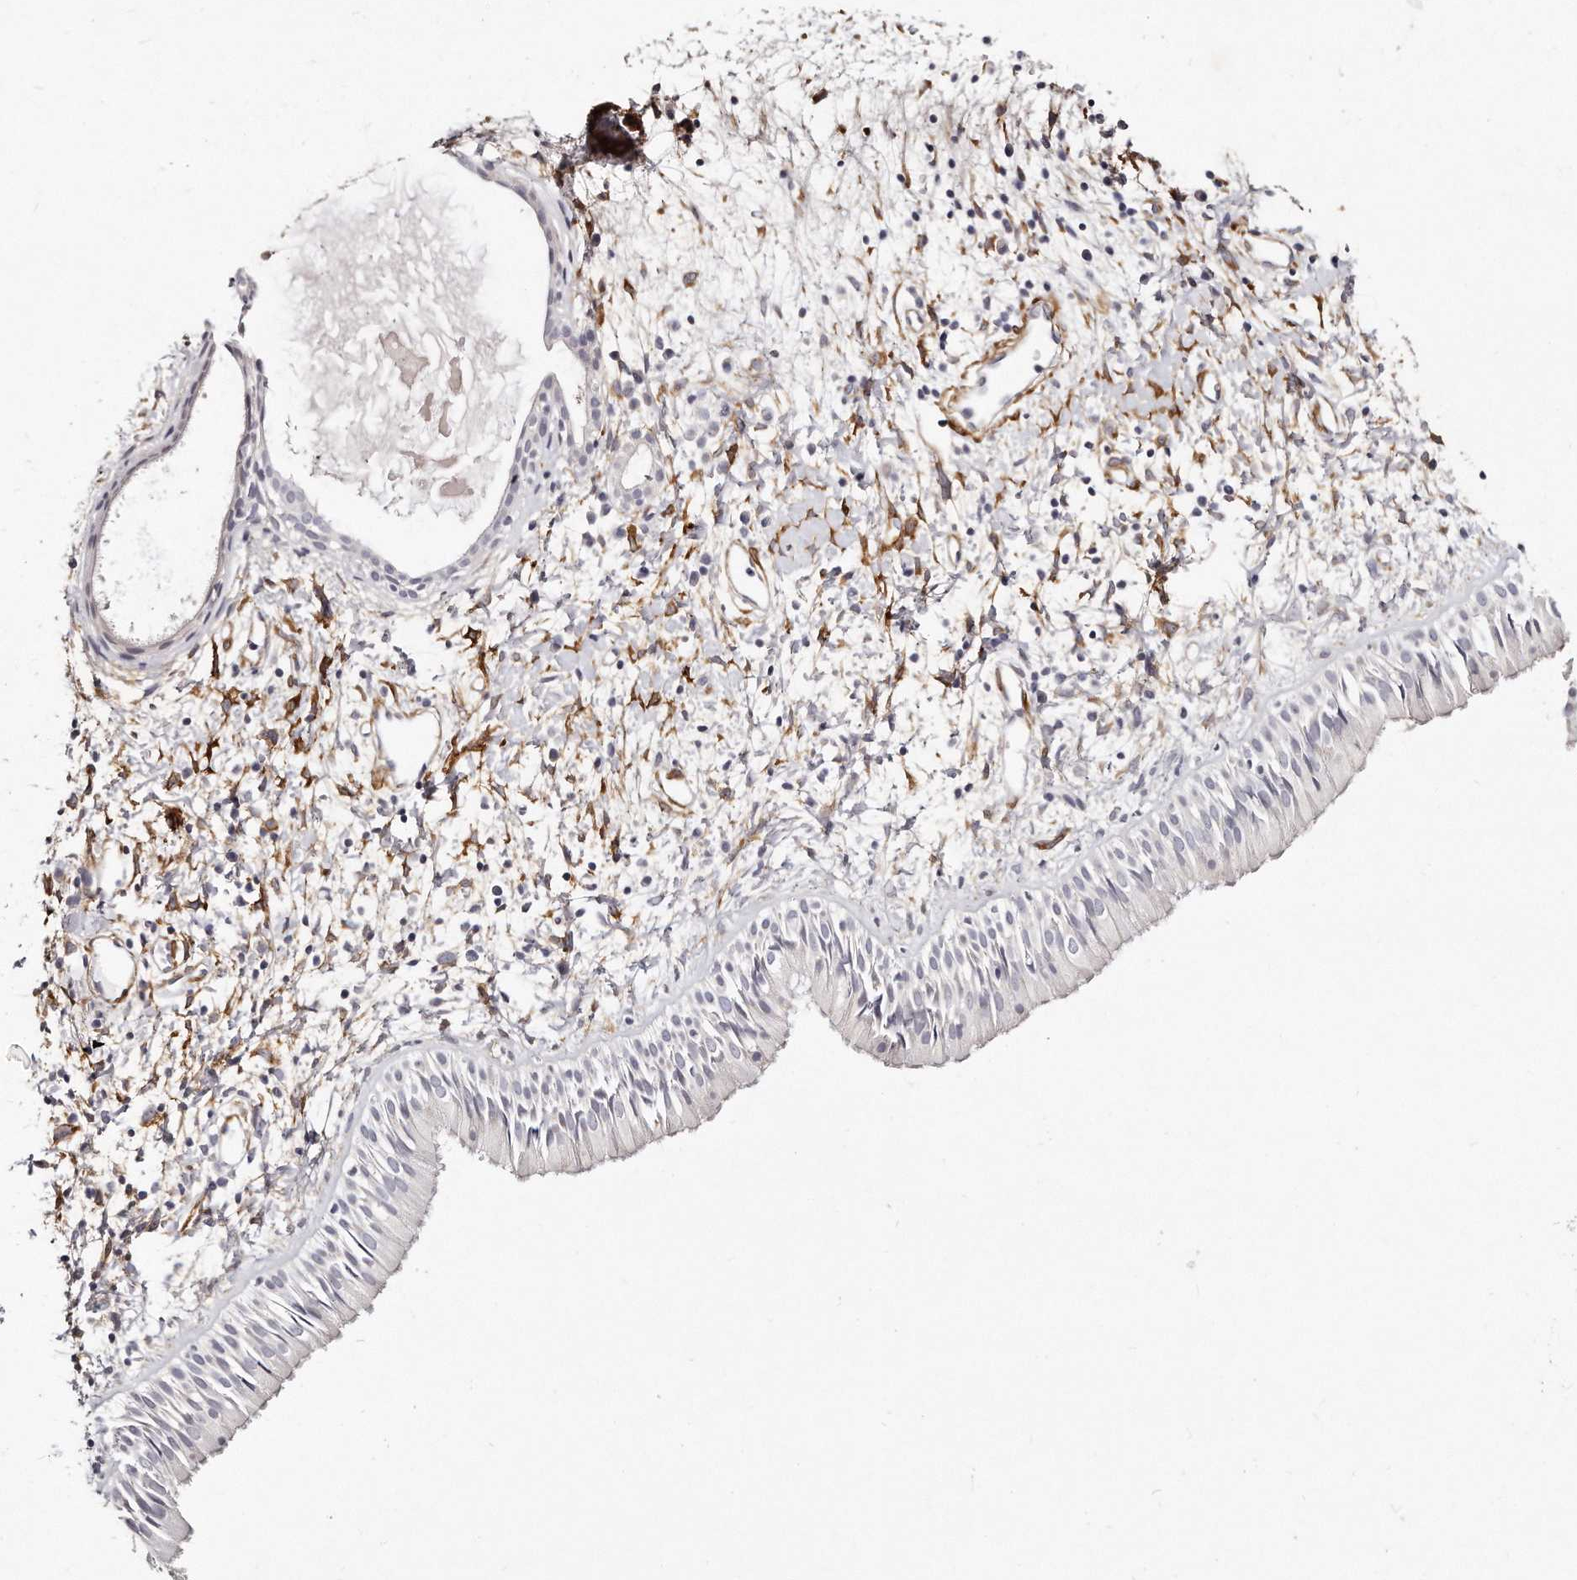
{"staining": {"intensity": "negative", "quantity": "none", "location": "none"}, "tissue": "nasopharynx", "cell_type": "Respiratory epithelial cells", "image_type": "normal", "snomed": [{"axis": "morphology", "description": "Normal tissue, NOS"}, {"axis": "topography", "description": "Nasopharynx"}], "caption": "High power microscopy micrograph of an immunohistochemistry (IHC) photomicrograph of normal nasopharynx, revealing no significant staining in respiratory epithelial cells. Nuclei are stained in blue.", "gene": "LMOD1", "patient": {"sex": "male", "age": 22}}